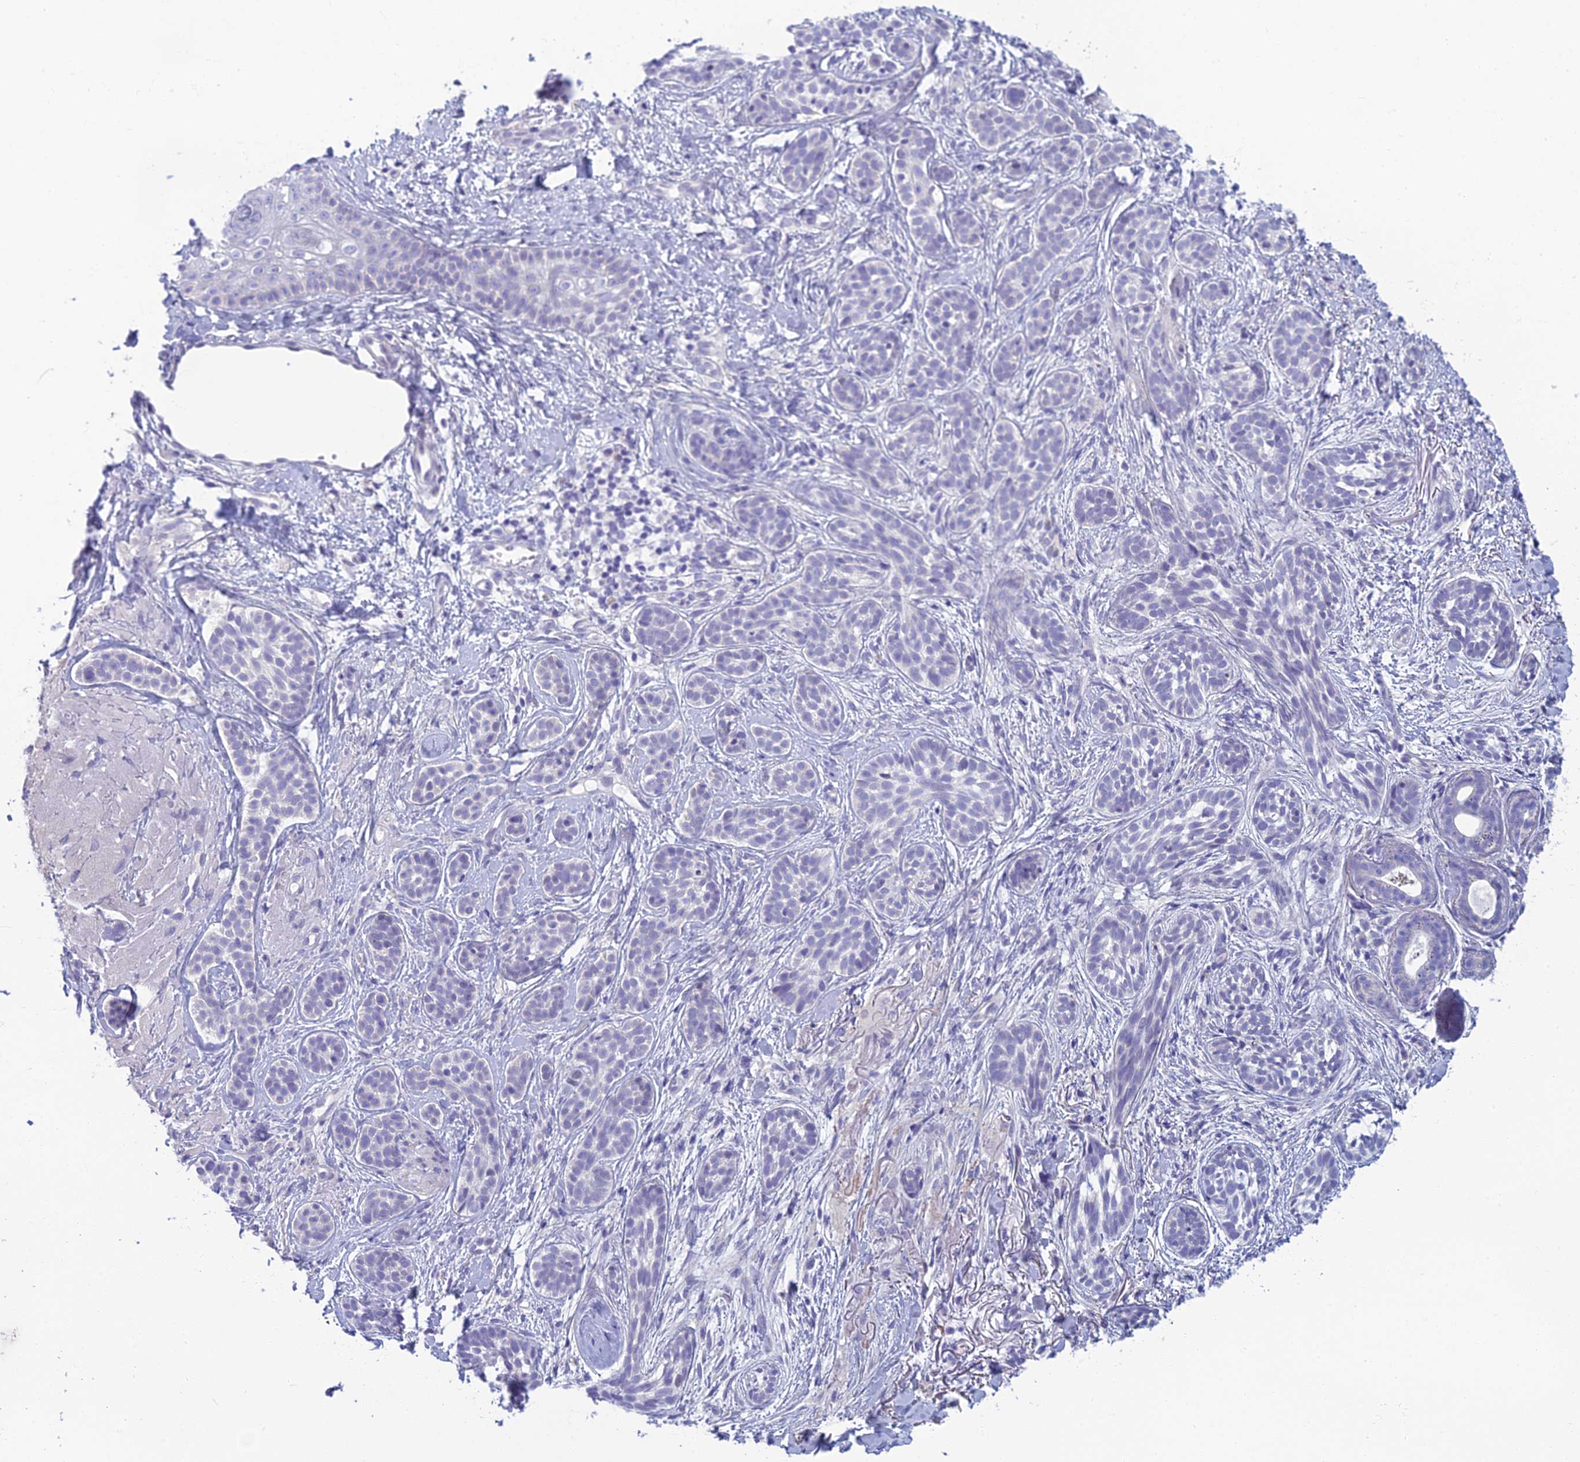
{"staining": {"intensity": "negative", "quantity": "none", "location": "none"}, "tissue": "skin cancer", "cell_type": "Tumor cells", "image_type": "cancer", "snomed": [{"axis": "morphology", "description": "Basal cell carcinoma"}, {"axis": "topography", "description": "Skin"}], "caption": "There is no significant staining in tumor cells of skin basal cell carcinoma.", "gene": "SLC25A41", "patient": {"sex": "male", "age": 71}}